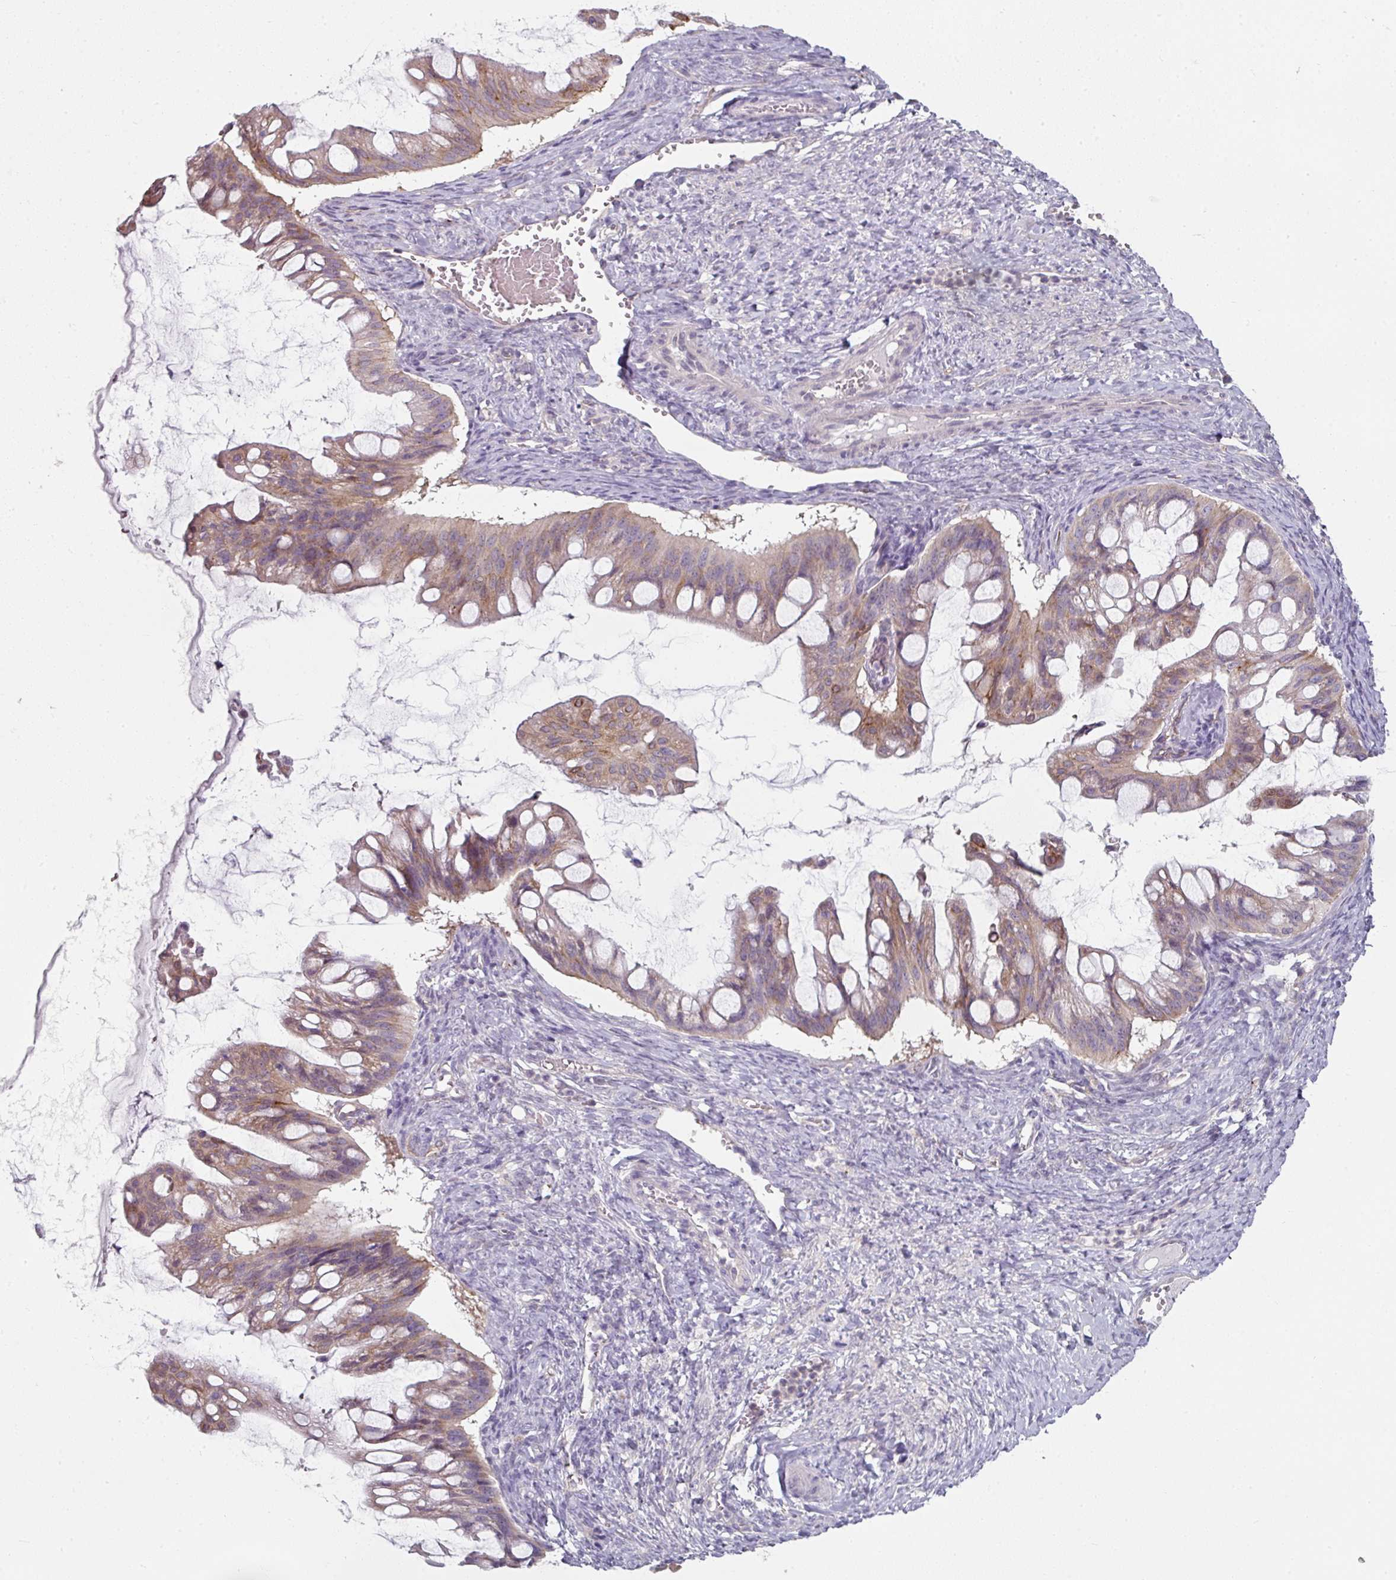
{"staining": {"intensity": "weak", "quantity": "25%-75%", "location": "cytoplasmic/membranous"}, "tissue": "ovarian cancer", "cell_type": "Tumor cells", "image_type": "cancer", "snomed": [{"axis": "morphology", "description": "Cystadenocarcinoma, mucinous, NOS"}, {"axis": "topography", "description": "Ovary"}], "caption": "IHC histopathology image of human mucinous cystadenocarcinoma (ovarian) stained for a protein (brown), which demonstrates low levels of weak cytoplasmic/membranous positivity in approximately 25%-75% of tumor cells.", "gene": "C19orf33", "patient": {"sex": "female", "age": 73}}